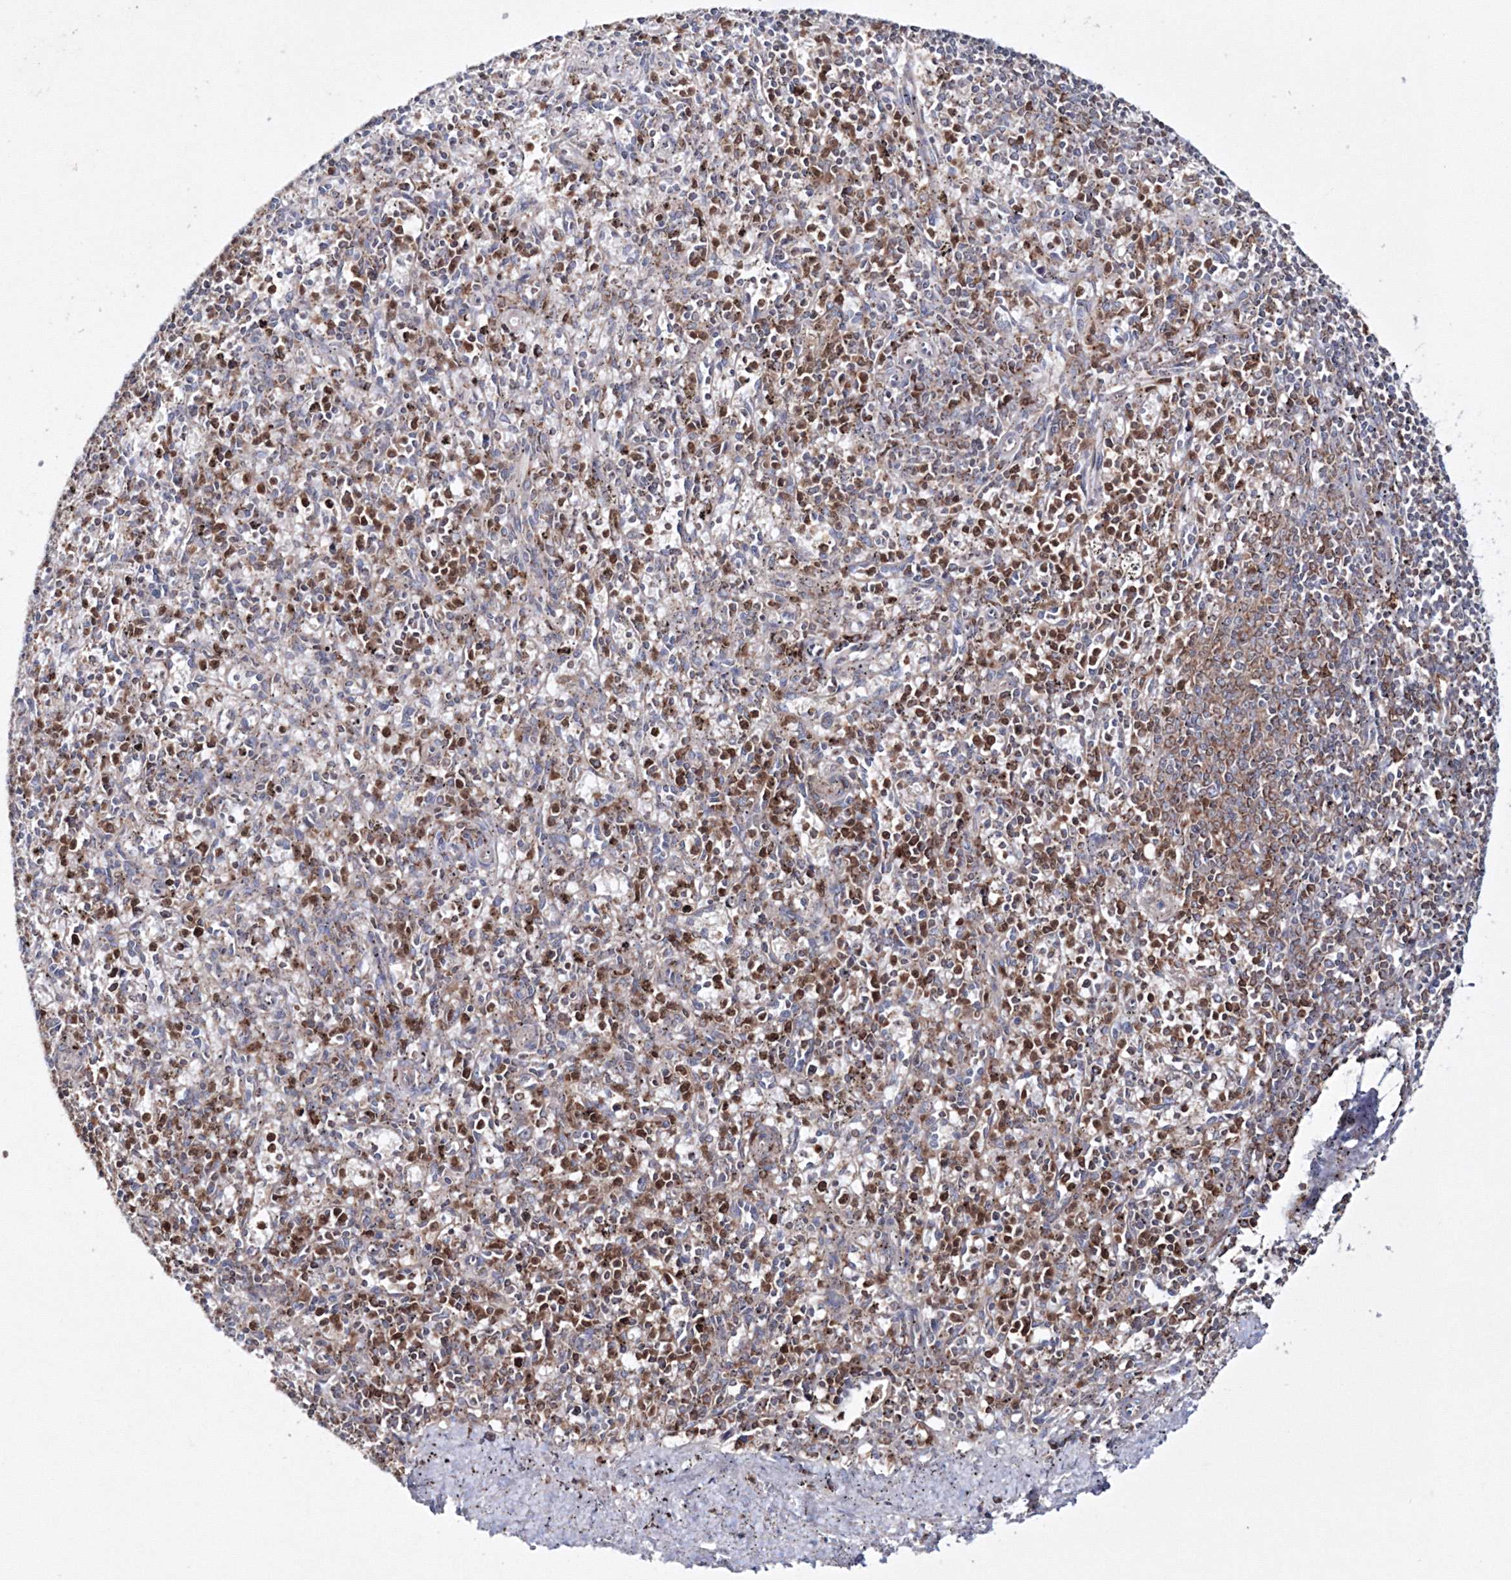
{"staining": {"intensity": "moderate", "quantity": "25%-75%", "location": "cytoplasmic/membranous,nuclear"}, "tissue": "spleen", "cell_type": "Cells in red pulp", "image_type": "normal", "snomed": [{"axis": "morphology", "description": "Normal tissue, NOS"}, {"axis": "topography", "description": "Spleen"}], "caption": "Protein staining of unremarkable spleen shows moderate cytoplasmic/membranous,nuclear staining in approximately 25%-75% of cells in red pulp.", "gene": "ARCN1", "patient": {"sex": "male", "age": 72}}